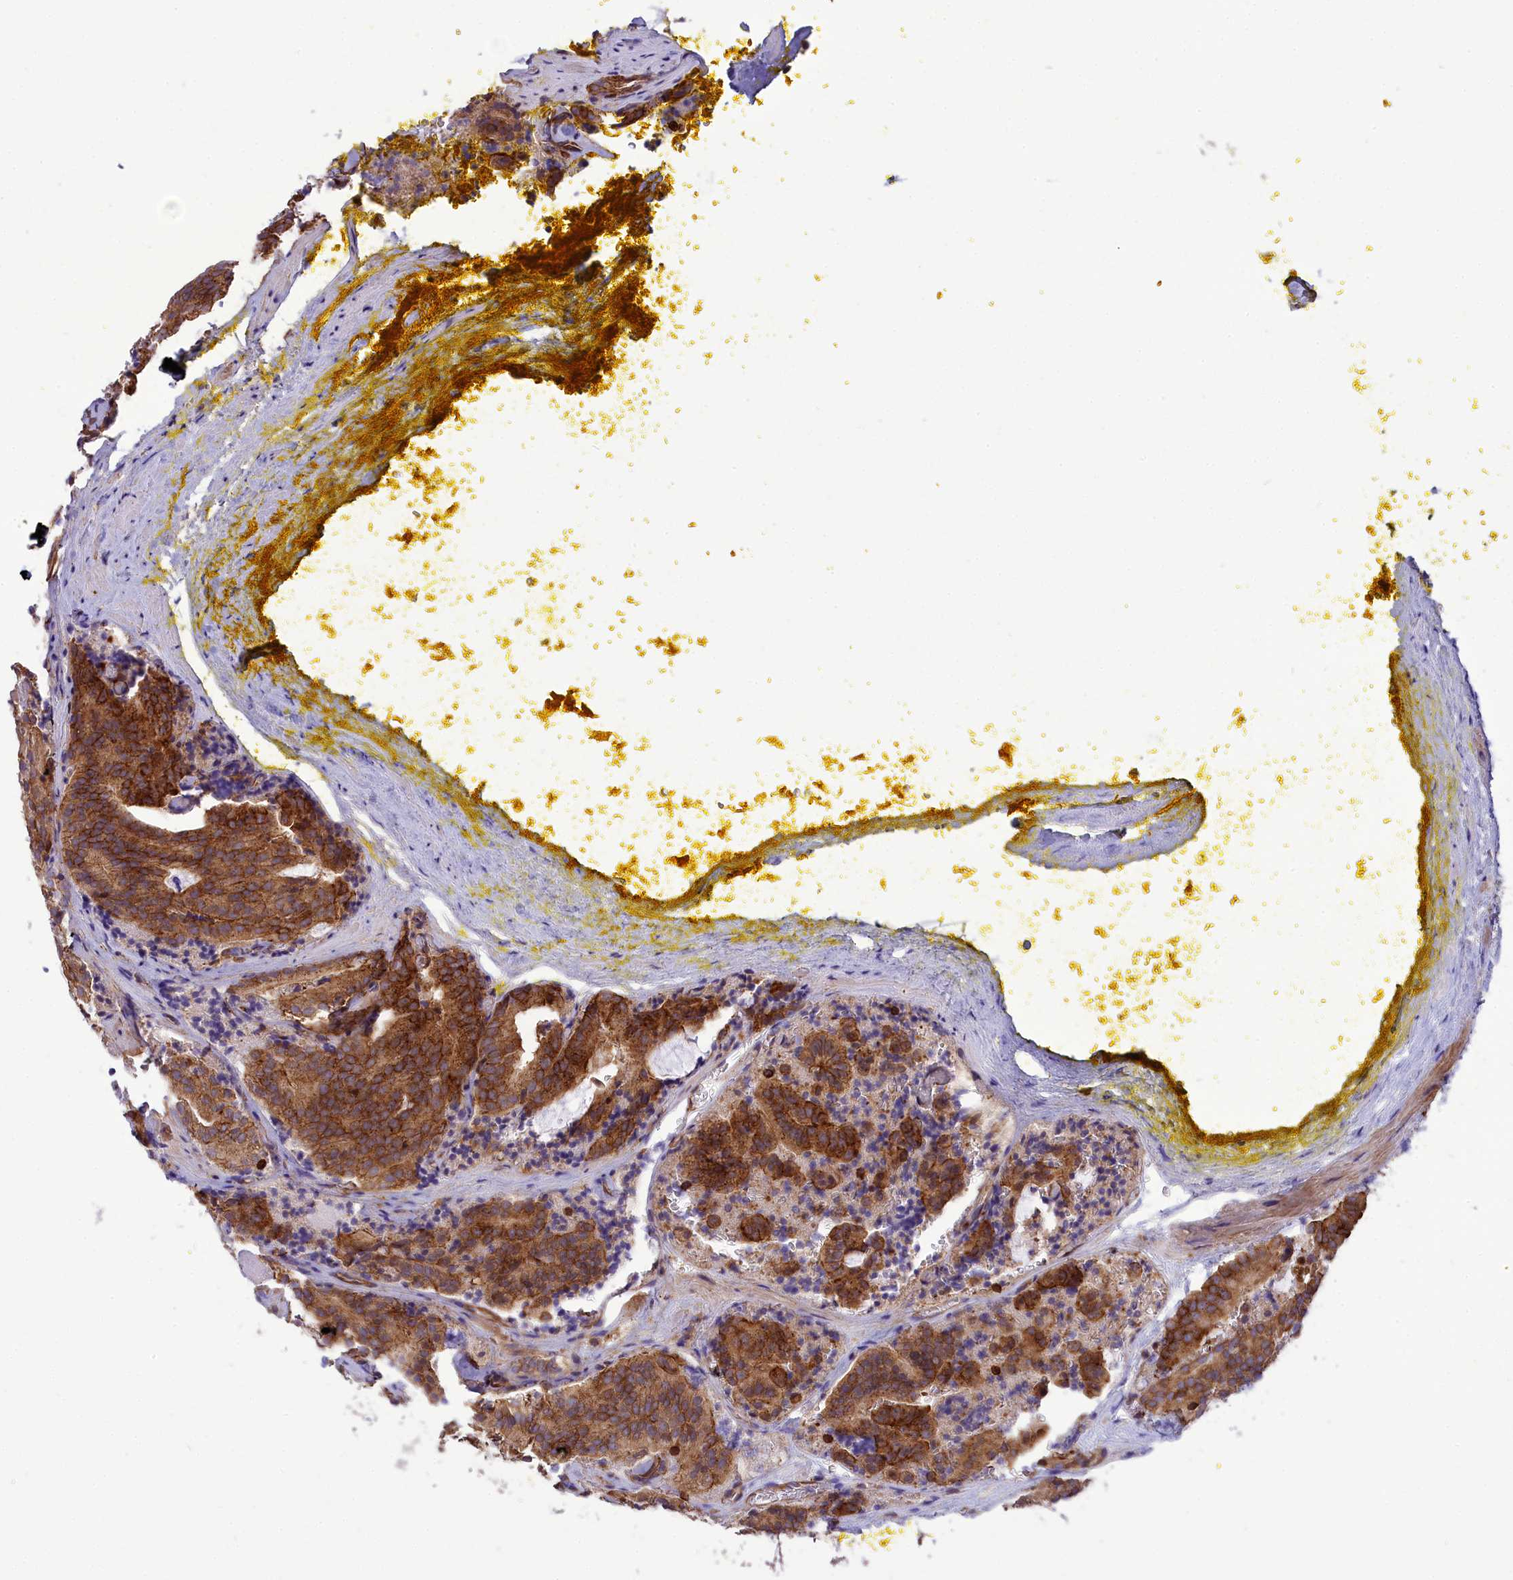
{"staining": {"intensity": "moderate", "quantity": ">75%", "location": "cytoplasmic/membranous"}, "tissue": "prostate cancer", "cell_type": "Tumor cells", "image_type": "cancer", "snomed": [{"axis": "morphology", "description": "Adenocarcinoma, High grade"}, {"axis": "topography", "description": "Prostate"}], "caption": "This is a photomicrograph of immunohistochemistry (IHC) staining of prostate cancer, which shows moderate expression in the cytoplasmic/membranous of tumor cells.", "gene": "SEPTIN9", "patient": {"sex": "male", "age": 57}}